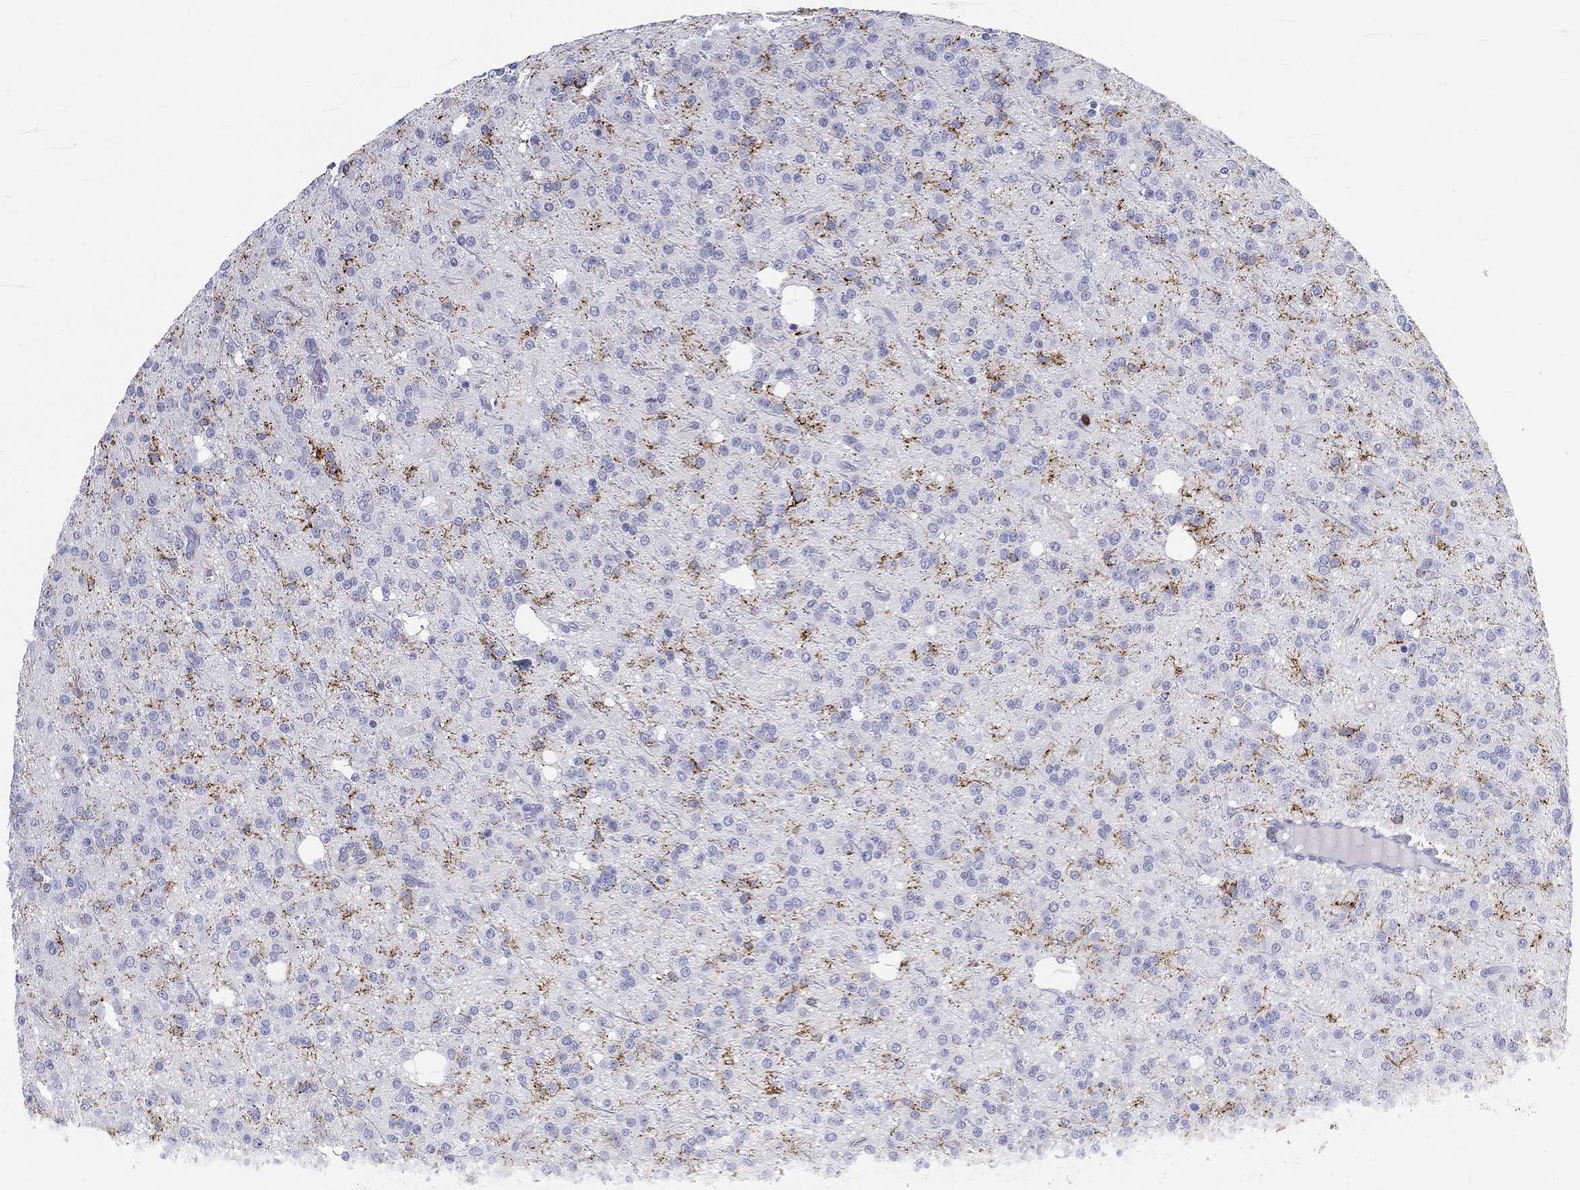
{"staining": {"intensity": "negative", "quantity": "none", "location": "none"}, "tissue": "glioma", "cell_type": "Tumor cells", "image_type": "cancer", "snomed": [{"axis": "morphology", "description": "Glioma, malignant, Low grade"}, {"axis": "topography", "description": "Brain"}], "caption": "Immunohistochemistry of human malignant glioma (low-grade) shows no staining in tumor cells.", "gene": "SELPLG", "patient": {"sex": "male", "age": 27}}